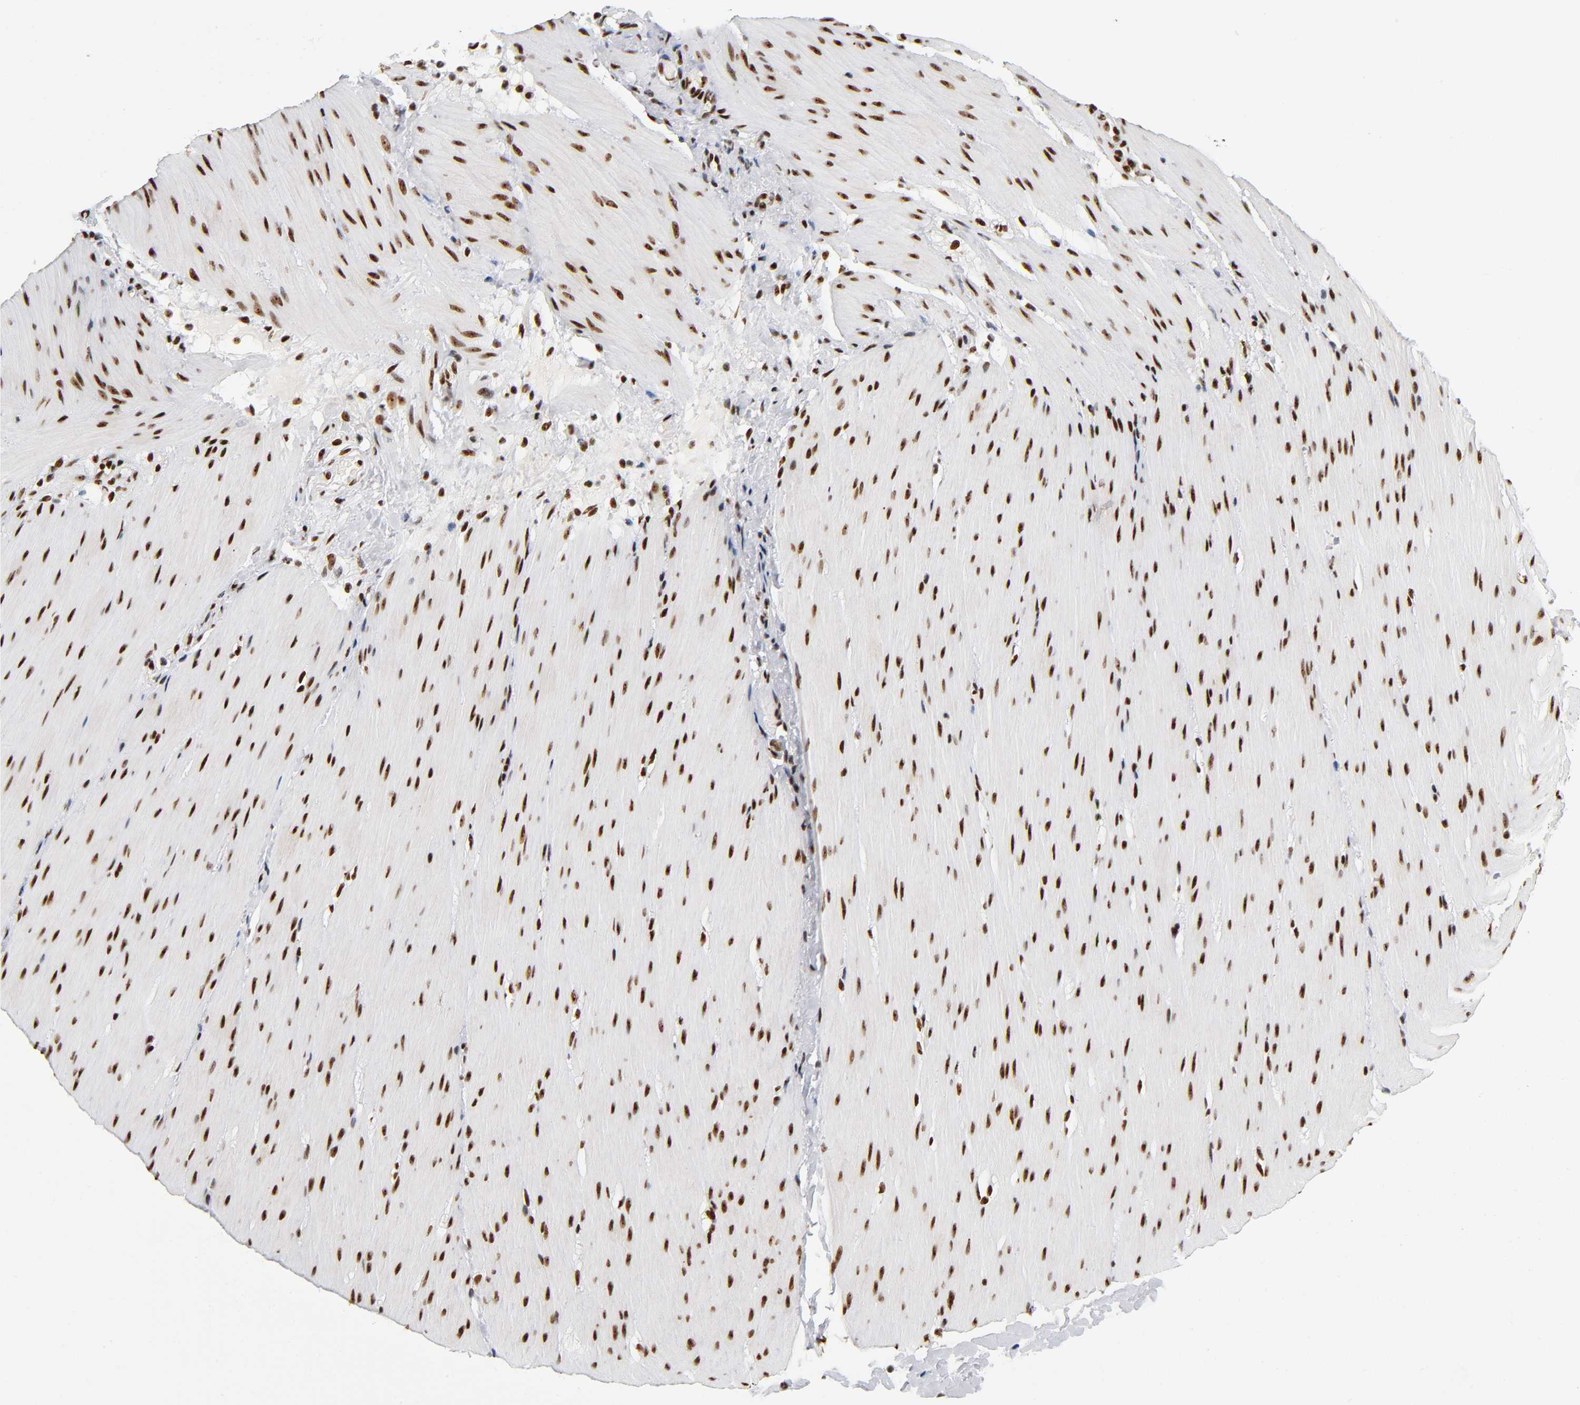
{"staining": {"intensity": "strong", "quantity": ">75%", "location": "nuclear"}, "tissue": "smooth muscle", "cell_type": "Smooth muscle cells", "image_type": "normal", "snomed": [{"axis": "morphology", "description": "Normal tissue, NOS"}, {"axis": "topography", "description": "Smooth muscle"}, {"axis": "topography", "description": "Colon"}], "caption": "IHC micrograph of benign human smooth muscle stained for a protein (brown), which demonstrates high levels of strong nuclear positivity in approximately >75% of smooth muscle cells.", "gene": "UBTF", "patient": {"sex": "male", "age": 67}}